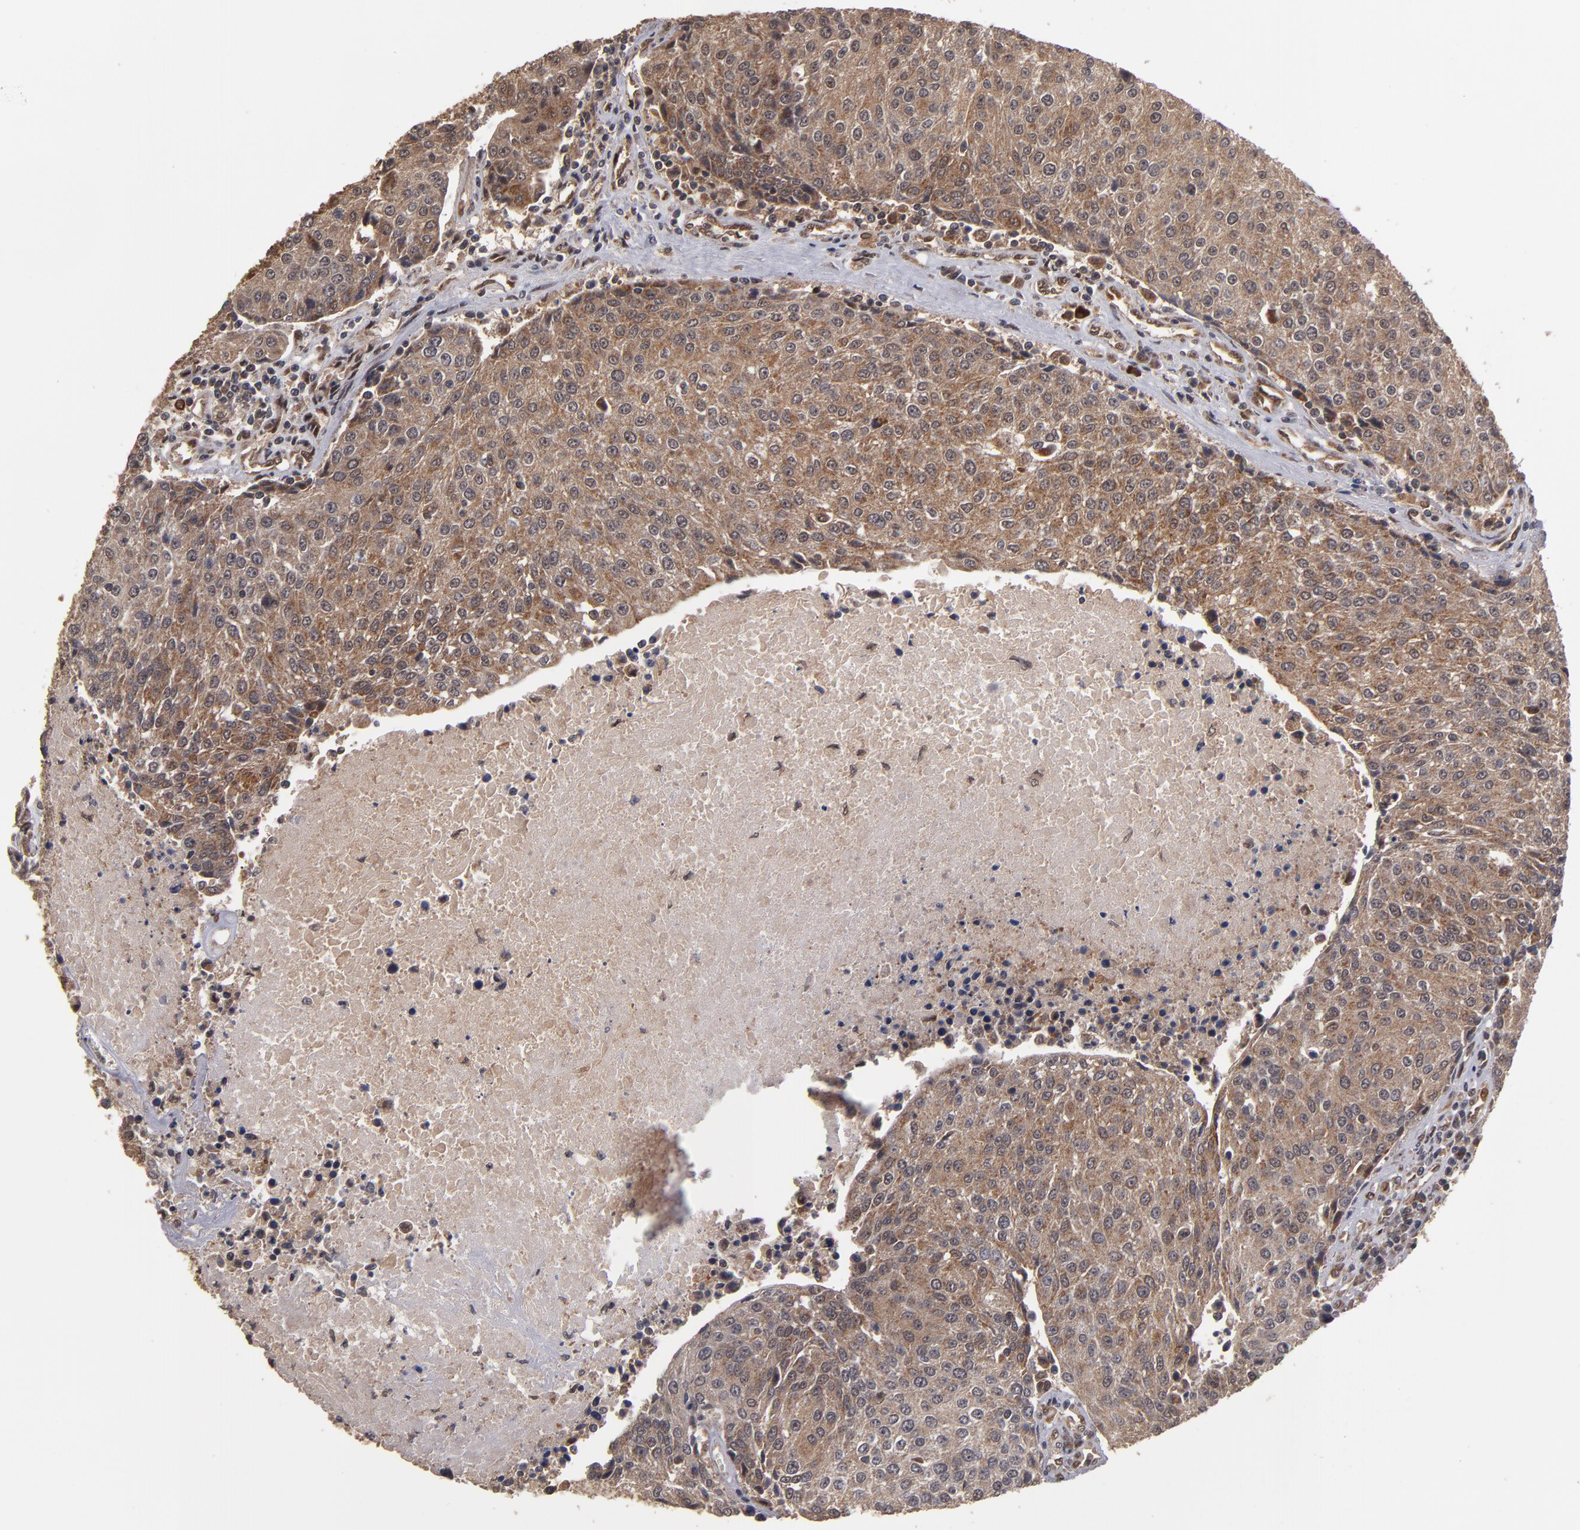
{"staining": {"intensity": "moderate", "quantity": ">75%", "location": "cytoplasmic/membranous"}, "tissue": "urothelial cancer", "cell_type": "Tumor cells", "image_type": "cancer", "snomed": [{"axis": "morphology", "description": "Urothelial carcinoma, High grade"}, {"axis": "topography", "description": "Urinary bladder"}], "caption": "Protein expression analysis of urothelial cancer displays moderate cytoplasmic/membranous staining in about >75% of tumor cells.", "gene": "CUL5", "patient": {"sex": "female", "age": 85}}